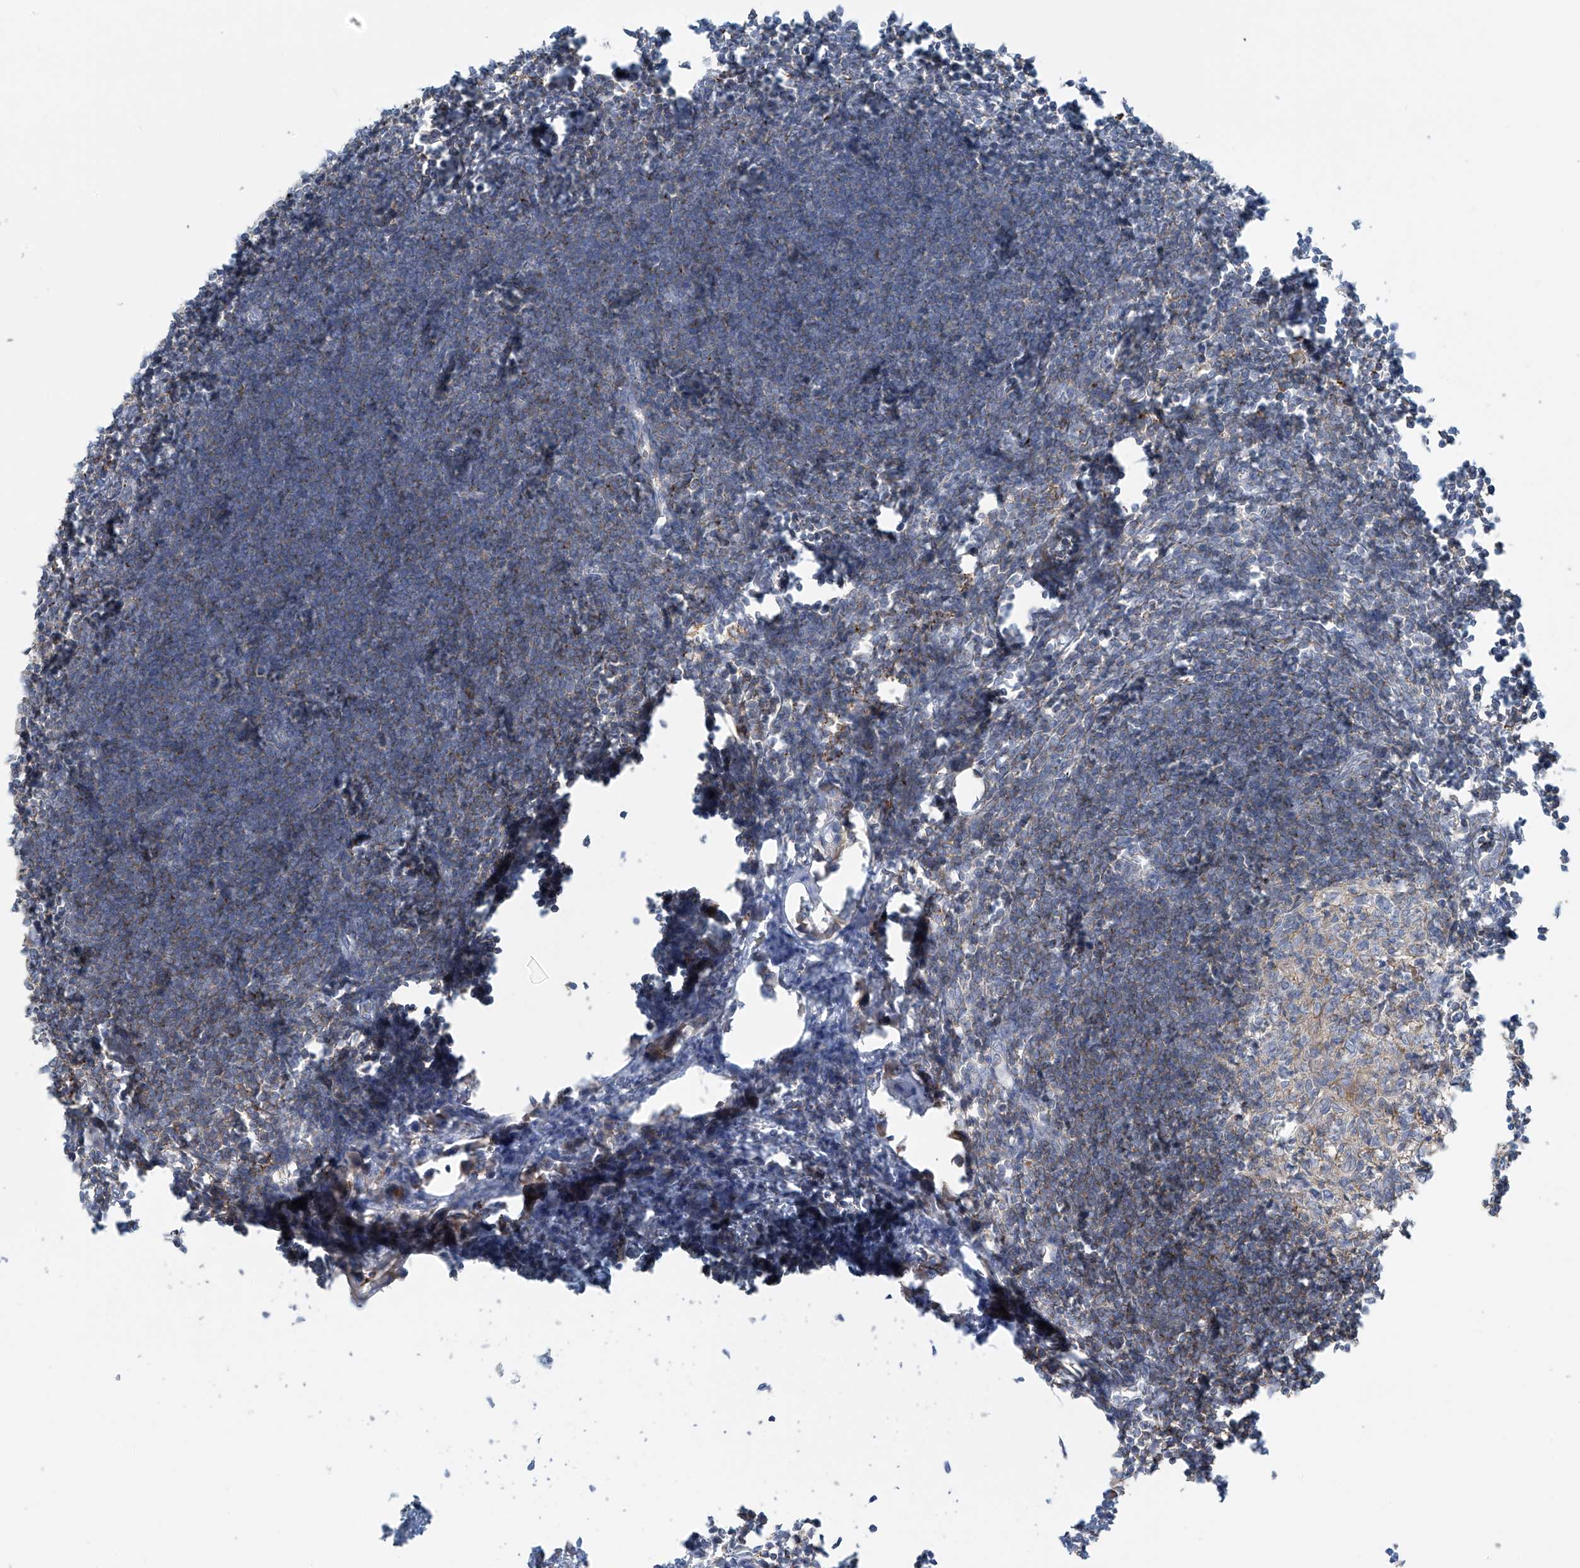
{"staining": {"intensity": "negative", "quantity": "none", "location": "none"}, "tissue": "lymph node", "cell_type": "Germinal center cells", "image_type": "normal", "snomed": [{"axis": "morphology", "description": "Normal tissue, NOS"}, {"axis": "morphology", "description": "Malignant melanoma, Metastatic site"}, {"axis": "topography", "description": "Lymph node"}], "caption": "IHC image of unremarkable lymph node: lymph node stained with DAB demonstrates no significant protein positivity in germinal center cells. (Stains: DAB immunohistochemistry (IHC) with hematoxylin counter stain, Microscopy: brightfield microscopy at high magnification).", "gene": "SLC9A2", "patient": {"sex": "male", "age": 41}}